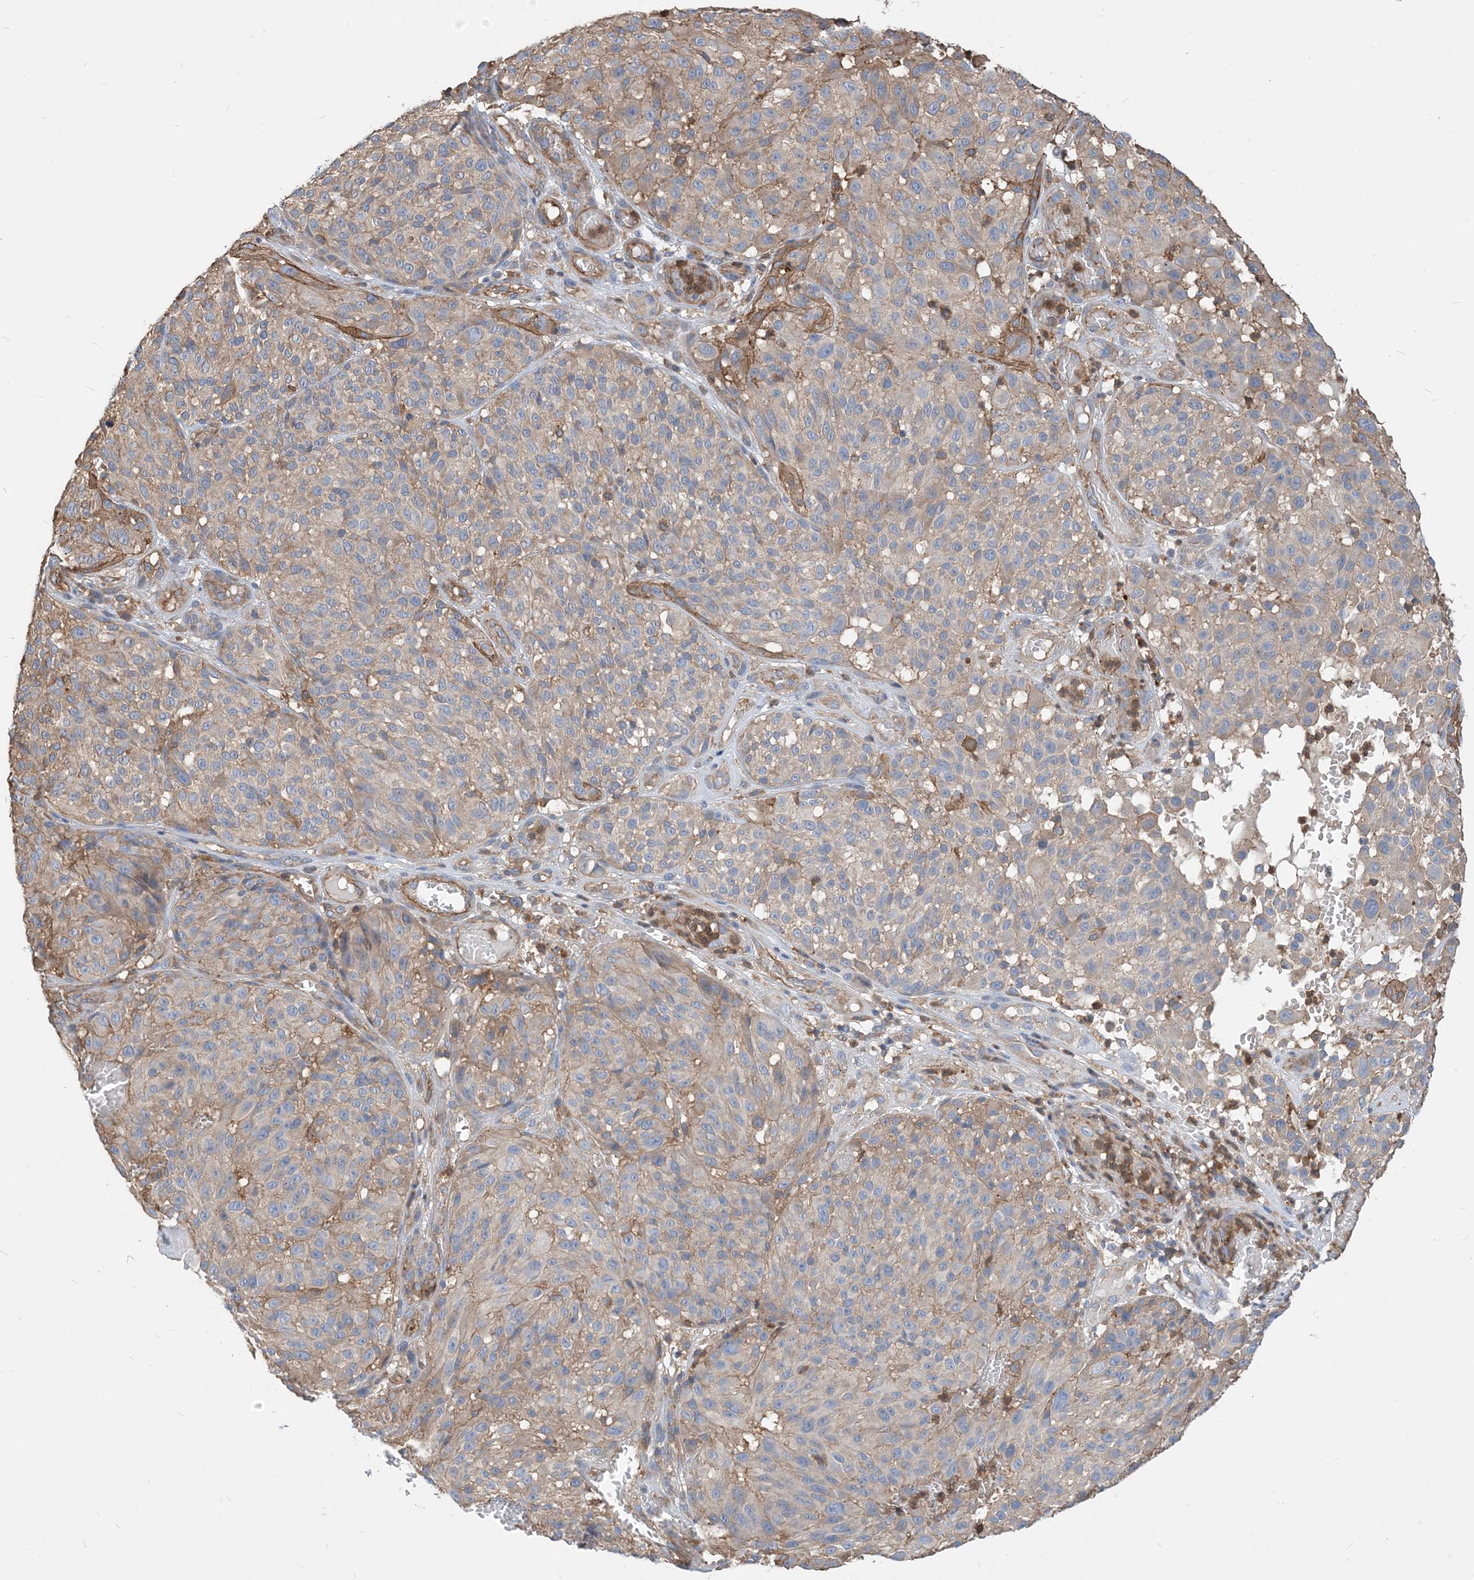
{"staining": {"intensity": "weak", "quantity": "<25%", "location": "cytoplasmic/membranous"}, "tissue": "melanoma", "cell_type": "Tumor cells", "image_type": "cancer", "snomed": [{"axis": "morphology", "description": "Malignant melanoma, NOS"}, {"axis": "topography", "description": "Skin"}], "caption": "Tumor cells show no significant protein expression in melanoma.", "gene": "PARVG", "patient": {"sex": "male", "age": 83}}